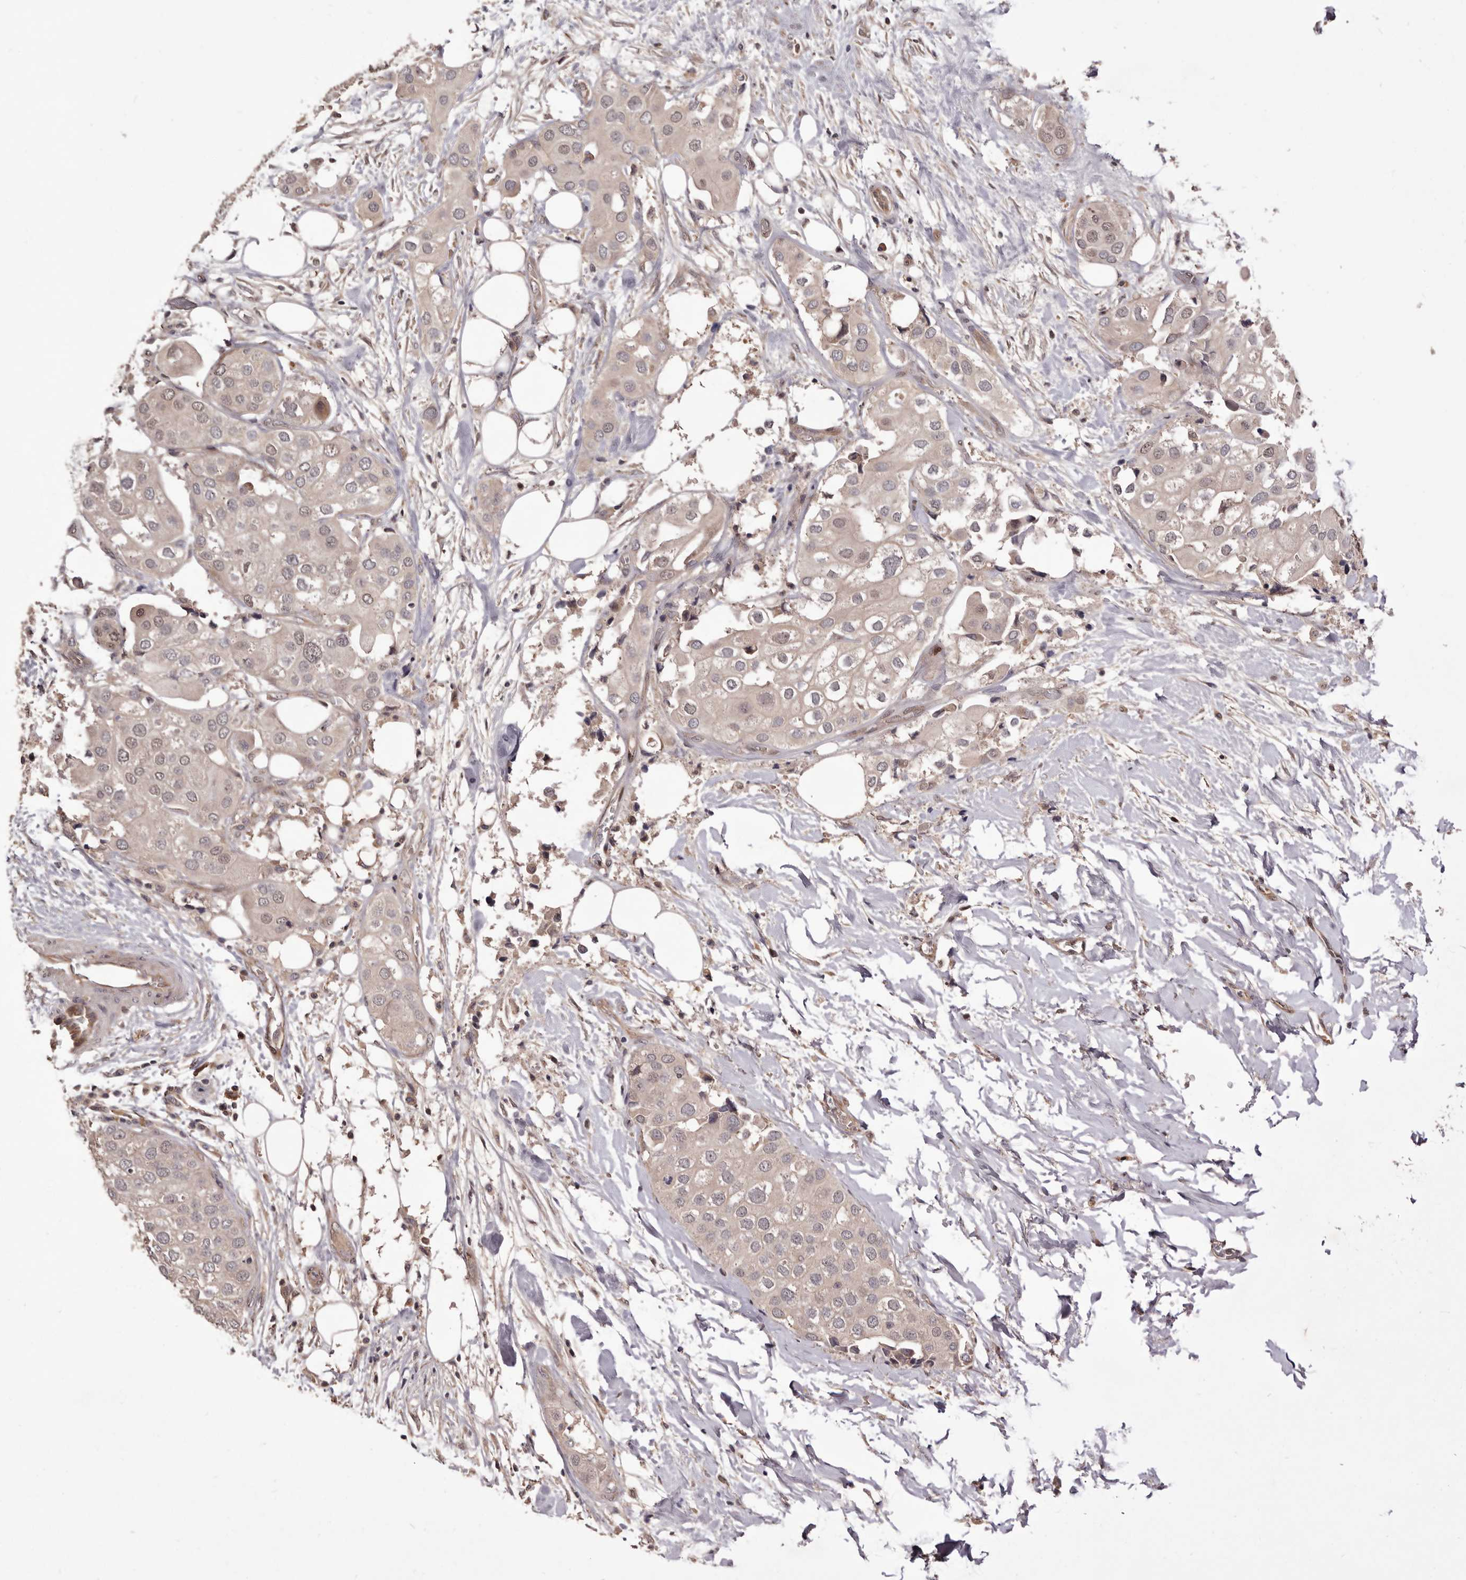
{"staining": {"intensity": "weak", "quantity": ">75%", "location": "cytoplasmic/membranous"}, "tissue": "urothelial cancer", "cell_type": "Tumor cells", "image_type": "cancer", "snomed": [{"axis": "morphology", "description": "Urothelial carcinoma, High grade"}, {"axis": "topography", "description": "Urinary bladder"}], "caption": "Human urothelial cancer stained with a brown dye reveals weak cytoplasmic/membranous positive expression in about >75% of tumor cells.", "gene": "DOP1A", "patient": {"sex": "male", "age": 64}}